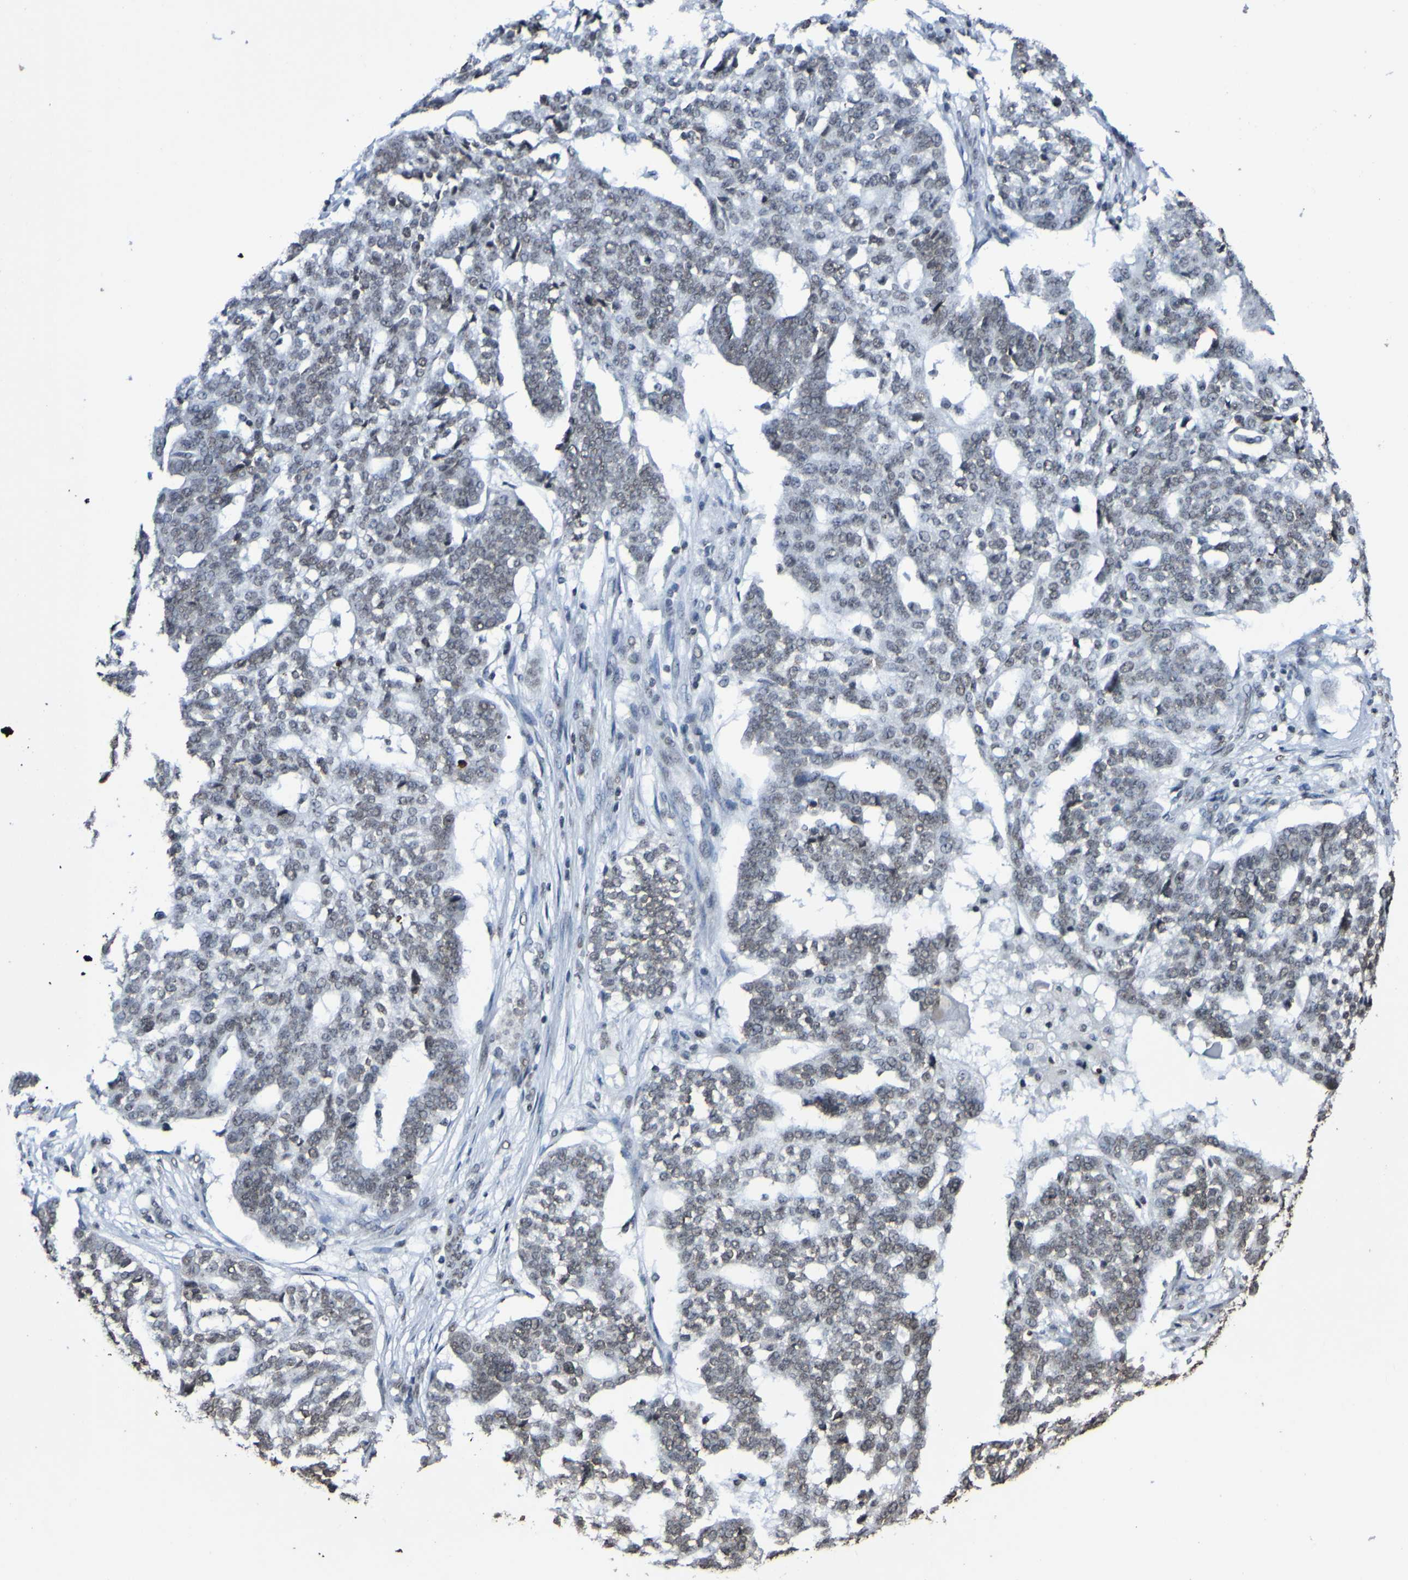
{"staining": {"intensity": "negative", "quantity": "none", "location": "none"}, "tissue": "ovarian cancer", "cell_type": "Tumor cells", "image_type": "cancer", "snomed": [{"axis": "morphology", "description": "Cystadenocarcinoma, serous, NOS"}, {"axis": "topography", "description": "Ovary"}], "caption": "DAB immunohistochemical staining of ovarian cancer displays no significant positivity in tumor cells.", "gene": "GFI1", "patient": {"sex": "female", "age": 59}}